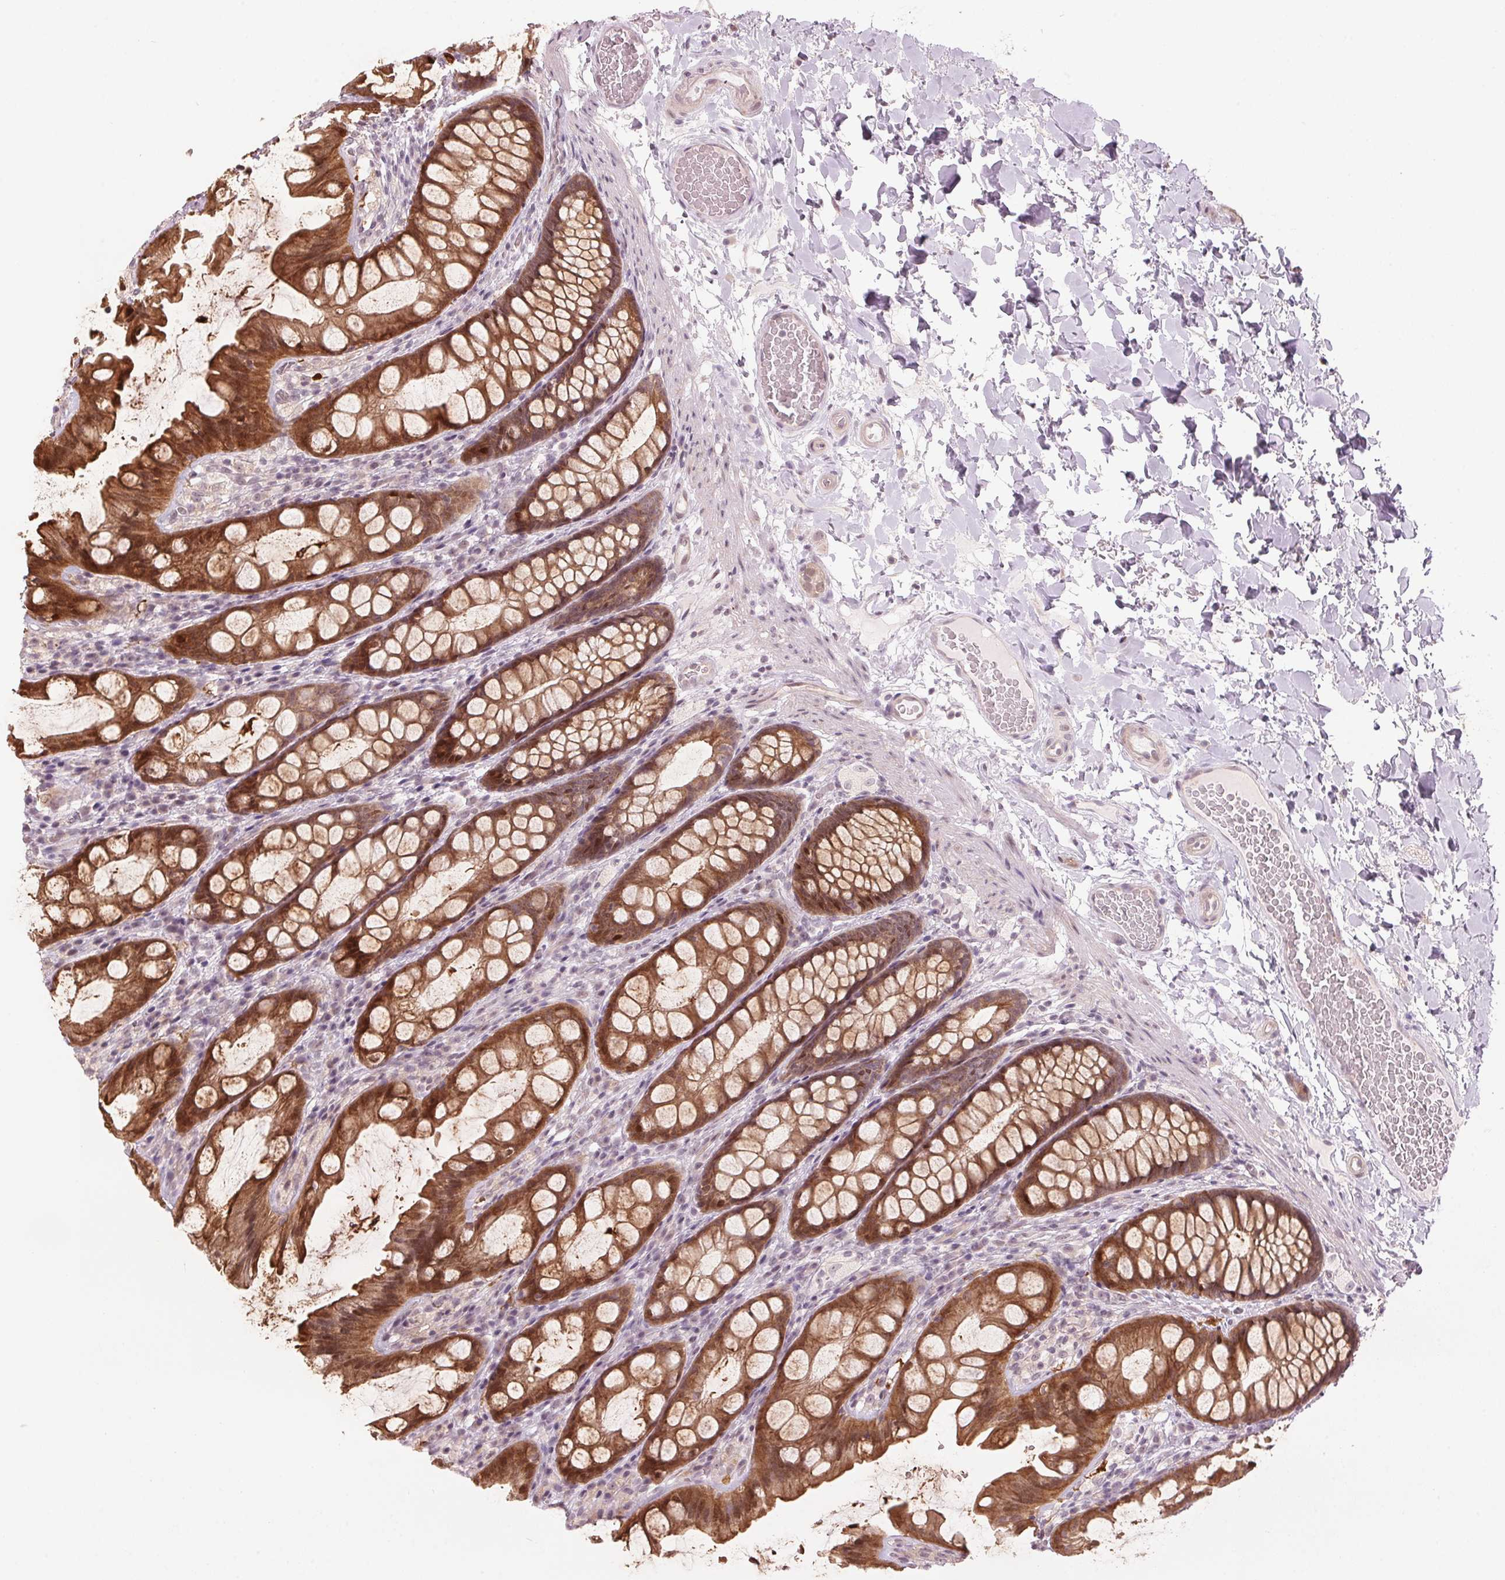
{"staining": {"intensity": "negative", "quantity": "none", "location": "none"}, "tissue": "colon", "cell_type": "Endothelial cells", "image_type": "normal", "snomed": [{"axis": "morphology", "description": "Normal tissue, NOS"}, {"axis": "topography", "description": "Colon"}], "caption": "DAB (3,3'-diaminobenzidine) immunohistochemical staining of unremarkable colon demonstrates no significant positivity in endothelial cells.", "gene": "TMED6", "patient": {"sex": "male", "age": 47}}